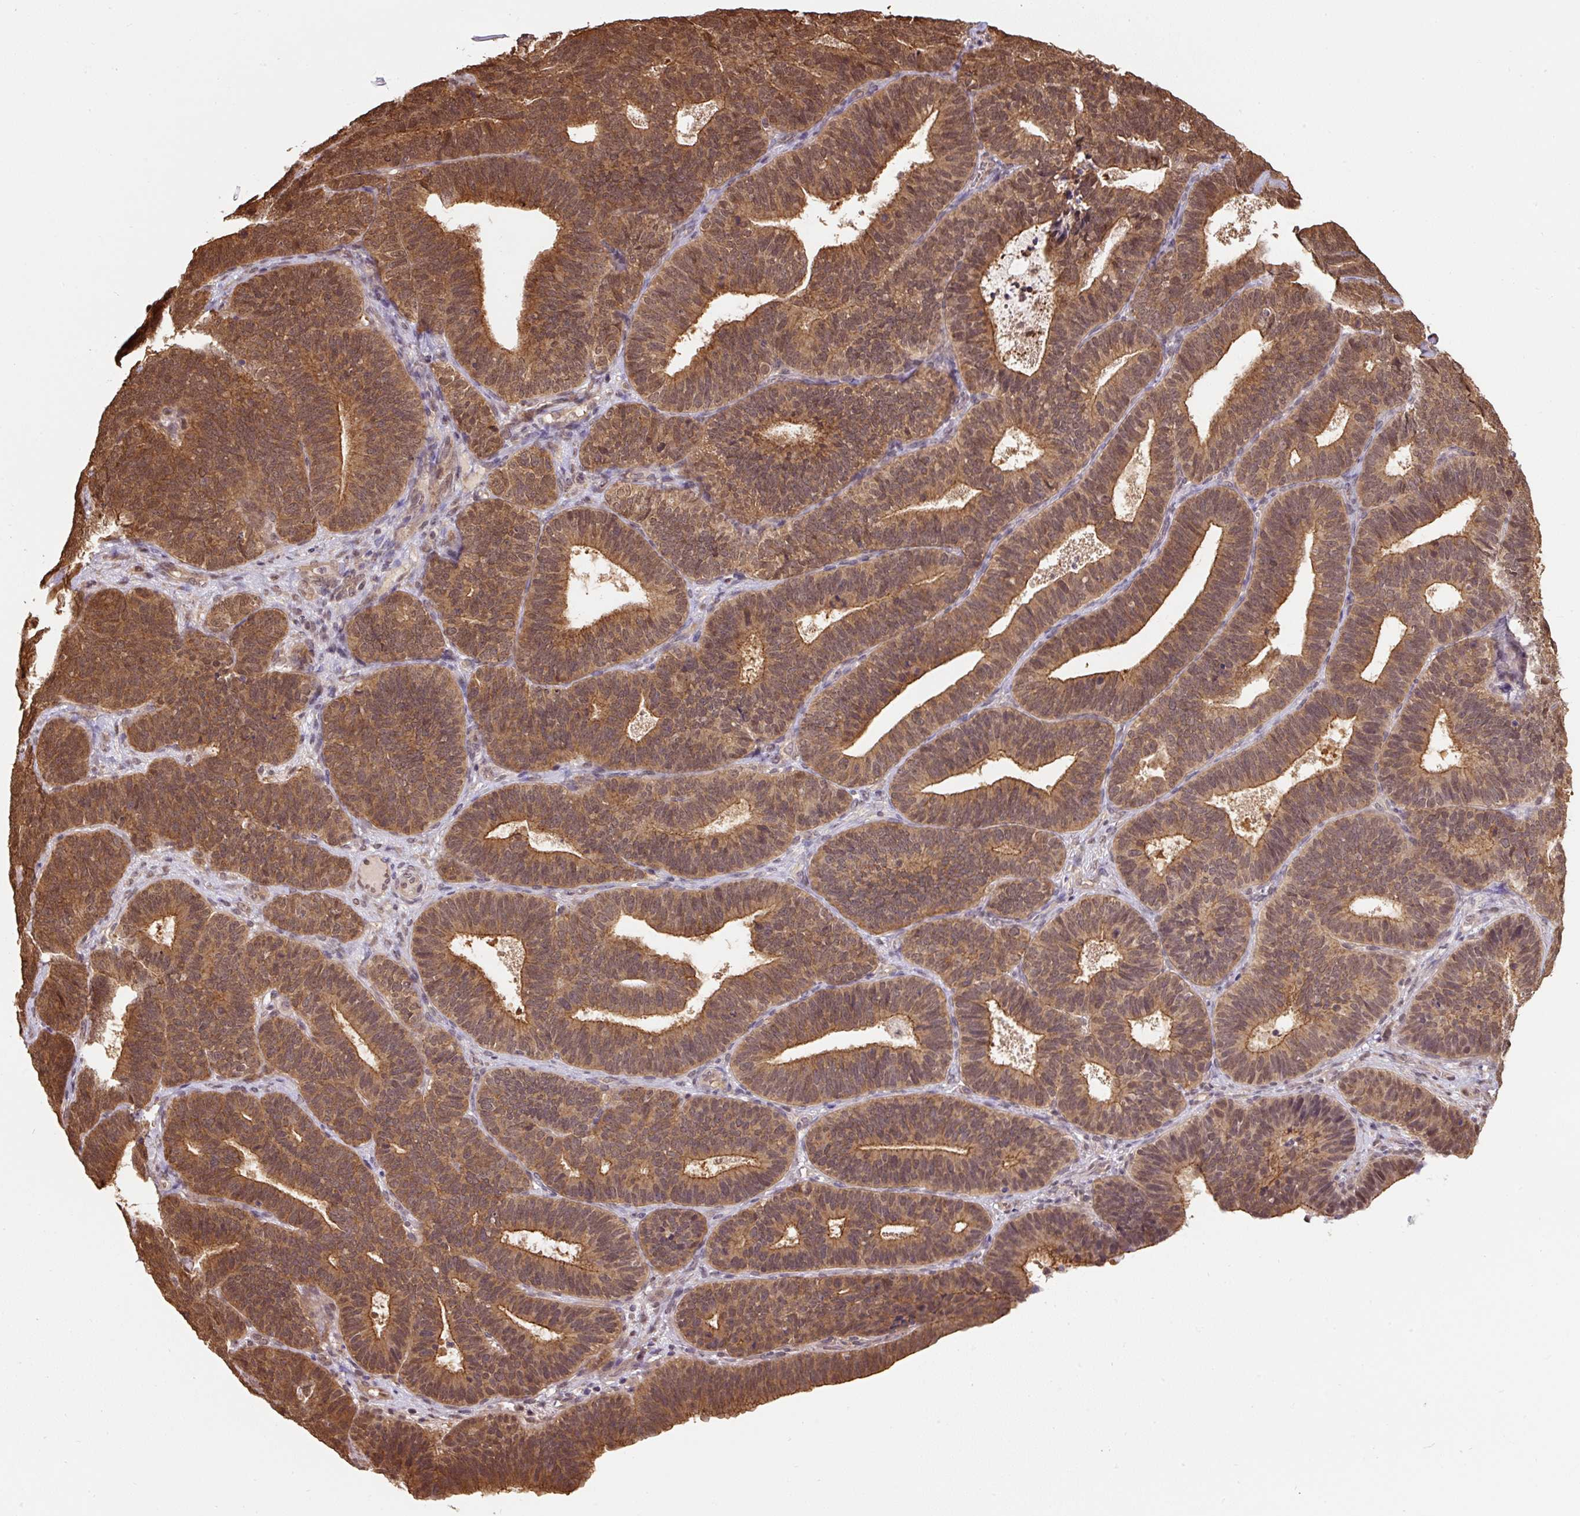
{"staining": {"intensity": "moderate", "quantity": ">75%", "location": "cytoplasmic/membranous,nuclear"}, "tissue": "endometrial cancer", "cell_type": "Tumor cells", "image_type": "cancer", "snomed": [{"axis": "morphology", "description": "Adenocarcinoma, NOS"}, {"axis": "topography", "description": "Endometrium"}], "caption": "Moderate cytoplasmic/membranous and nuclear protein expression is appreciated in about >75% of tumor cells in adenocarcinoma (endometrial).", "gene": "ST13", "patient": {"sex": "female", "age": 70}}